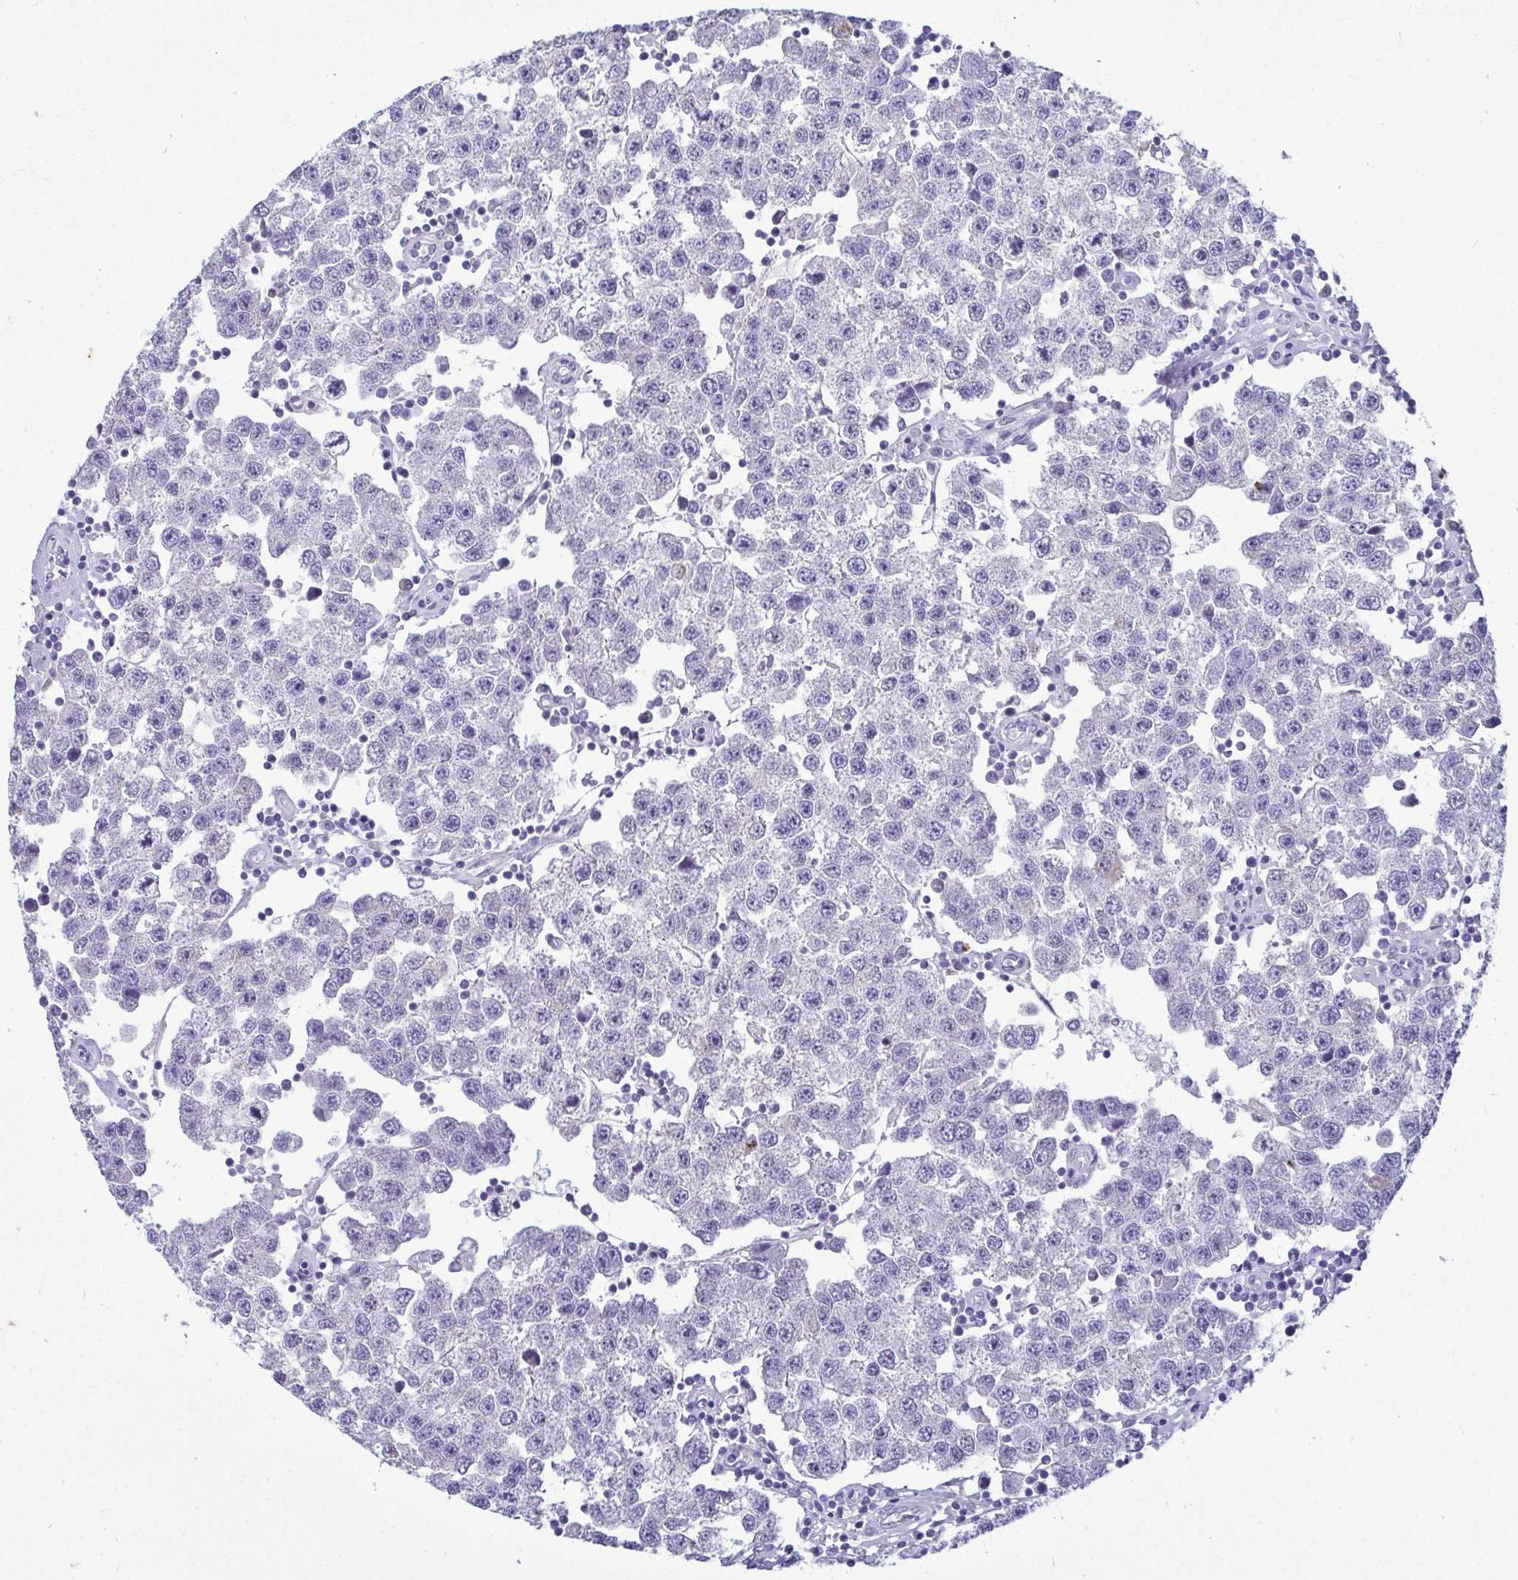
{"staining": {"intensity": "negative", "quantity": "none", "location": "none"}, "tissue": "testis cancer", "cell_type": "Tumor cells", "image_type": "cancer", "snomed": [{"axis": "morphology", "description": "Seminoma, NOS"}, {"axis": "topography", "description": "Testis"}], "caption": "Immunohistochemistry (IHC) micrograph of testis cancer (seminoma) stained for a protein (brown), which shows no positivity in tumor cells.", "gene": "SERPINI1", "patient": {"sex": "male", "age": 34}}